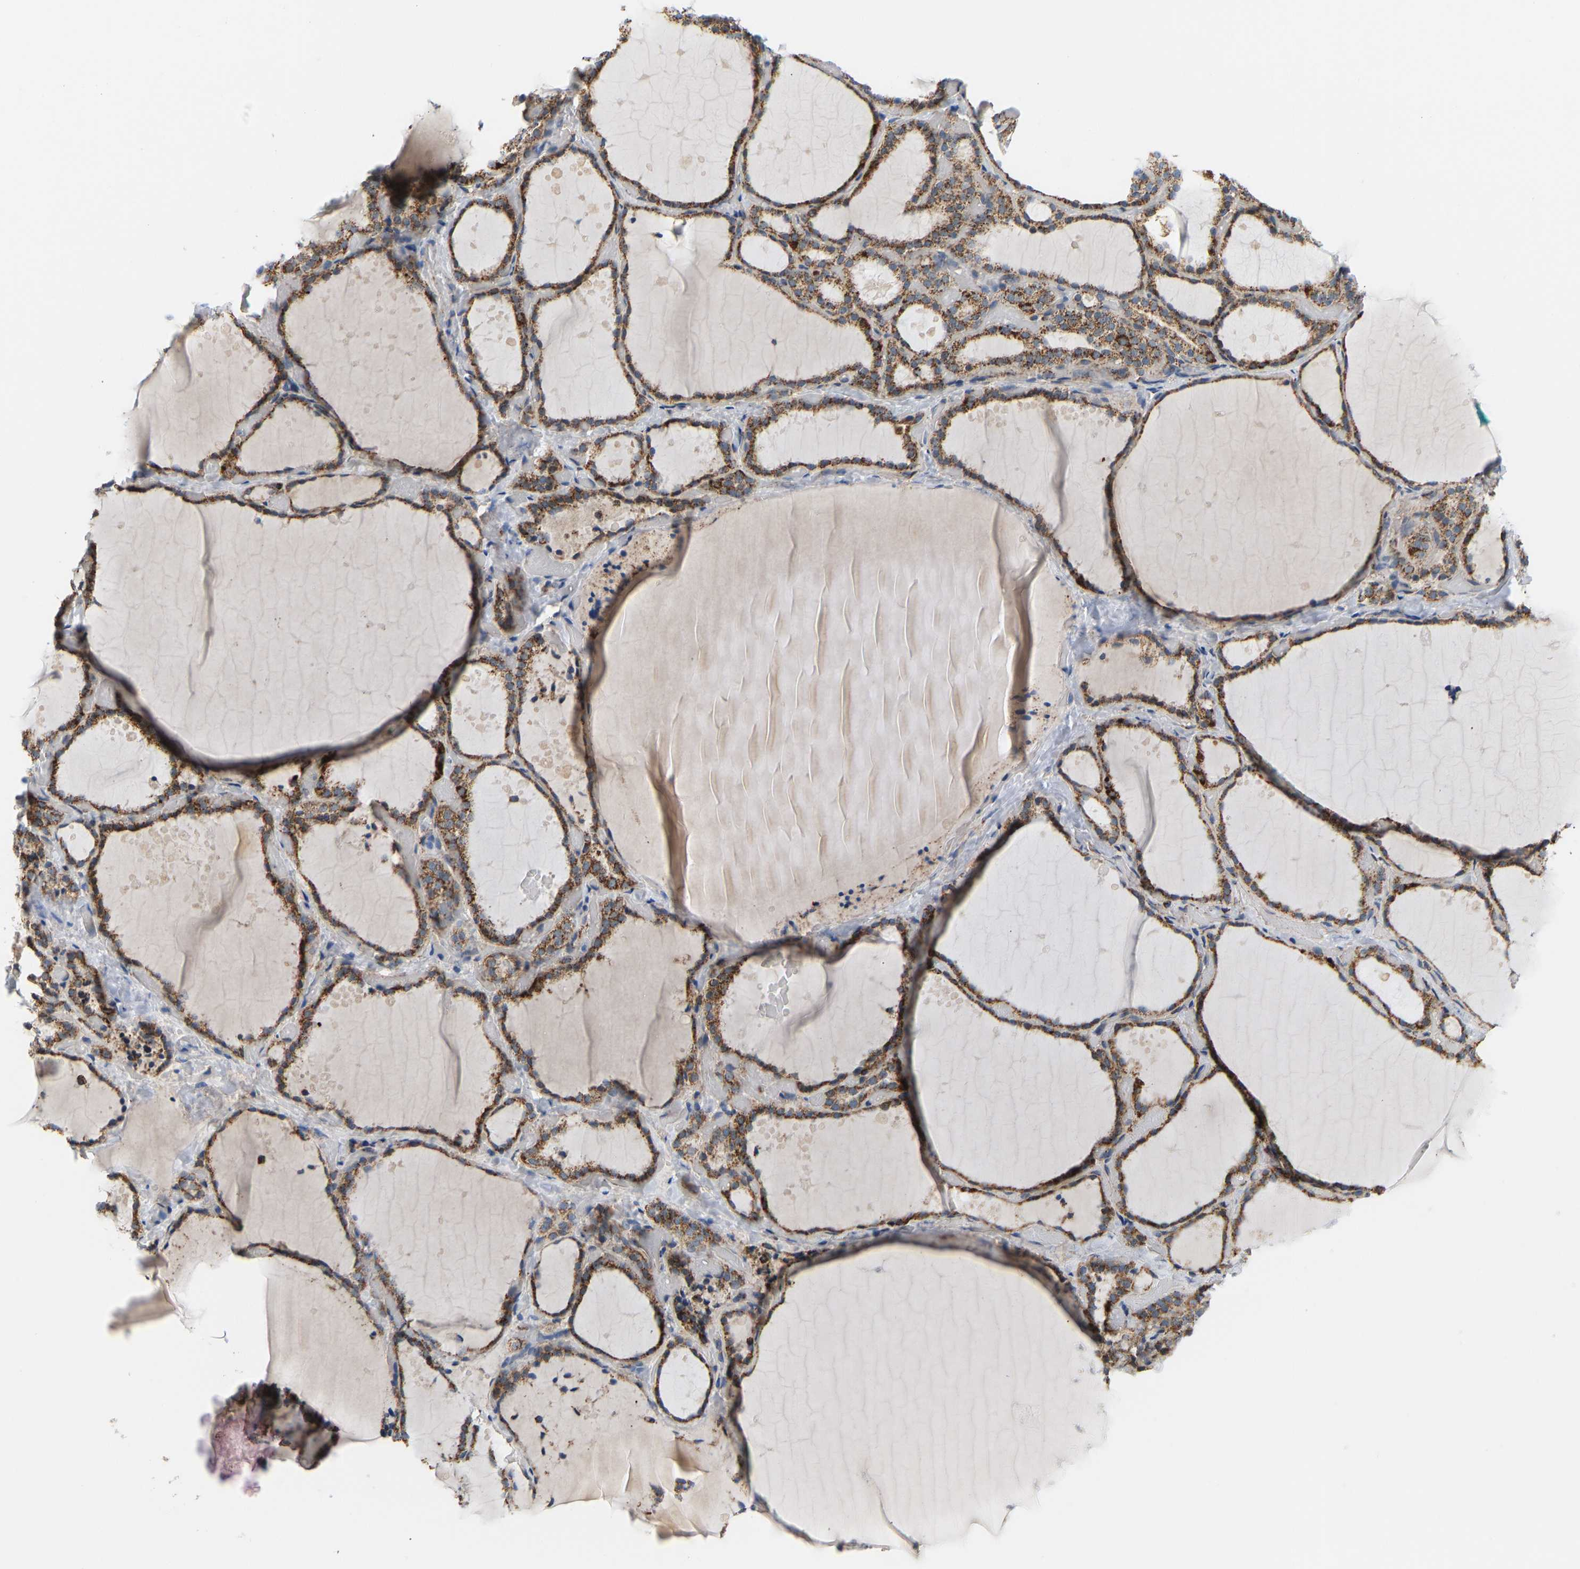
{"staining": {"intensity": "moderate", "quantity": ">75%", "location": "cytoplasmic/membranous"}, "tissue": "thyroid gland", "cell_type": "Glandular cells", "image_type": "normal", "snomed": [{"axis": "morphology", "description": "Normal tissue, NOS"}, {"axis": "topography", "description": "Thyroid gland"}], "caption": "Immunohistochemistry (IHC) photomicrograph of normal thyroid gland: human thyroid gland stained using IHC shows medium levels of moderate protein expression localized specifically in the cytoplasmic/membranous of glandular cells, appearing as a cytoplasmic/membranous brown color.", "gene": "GPSM2", "patient": {"sex": "female", "age": 44}}